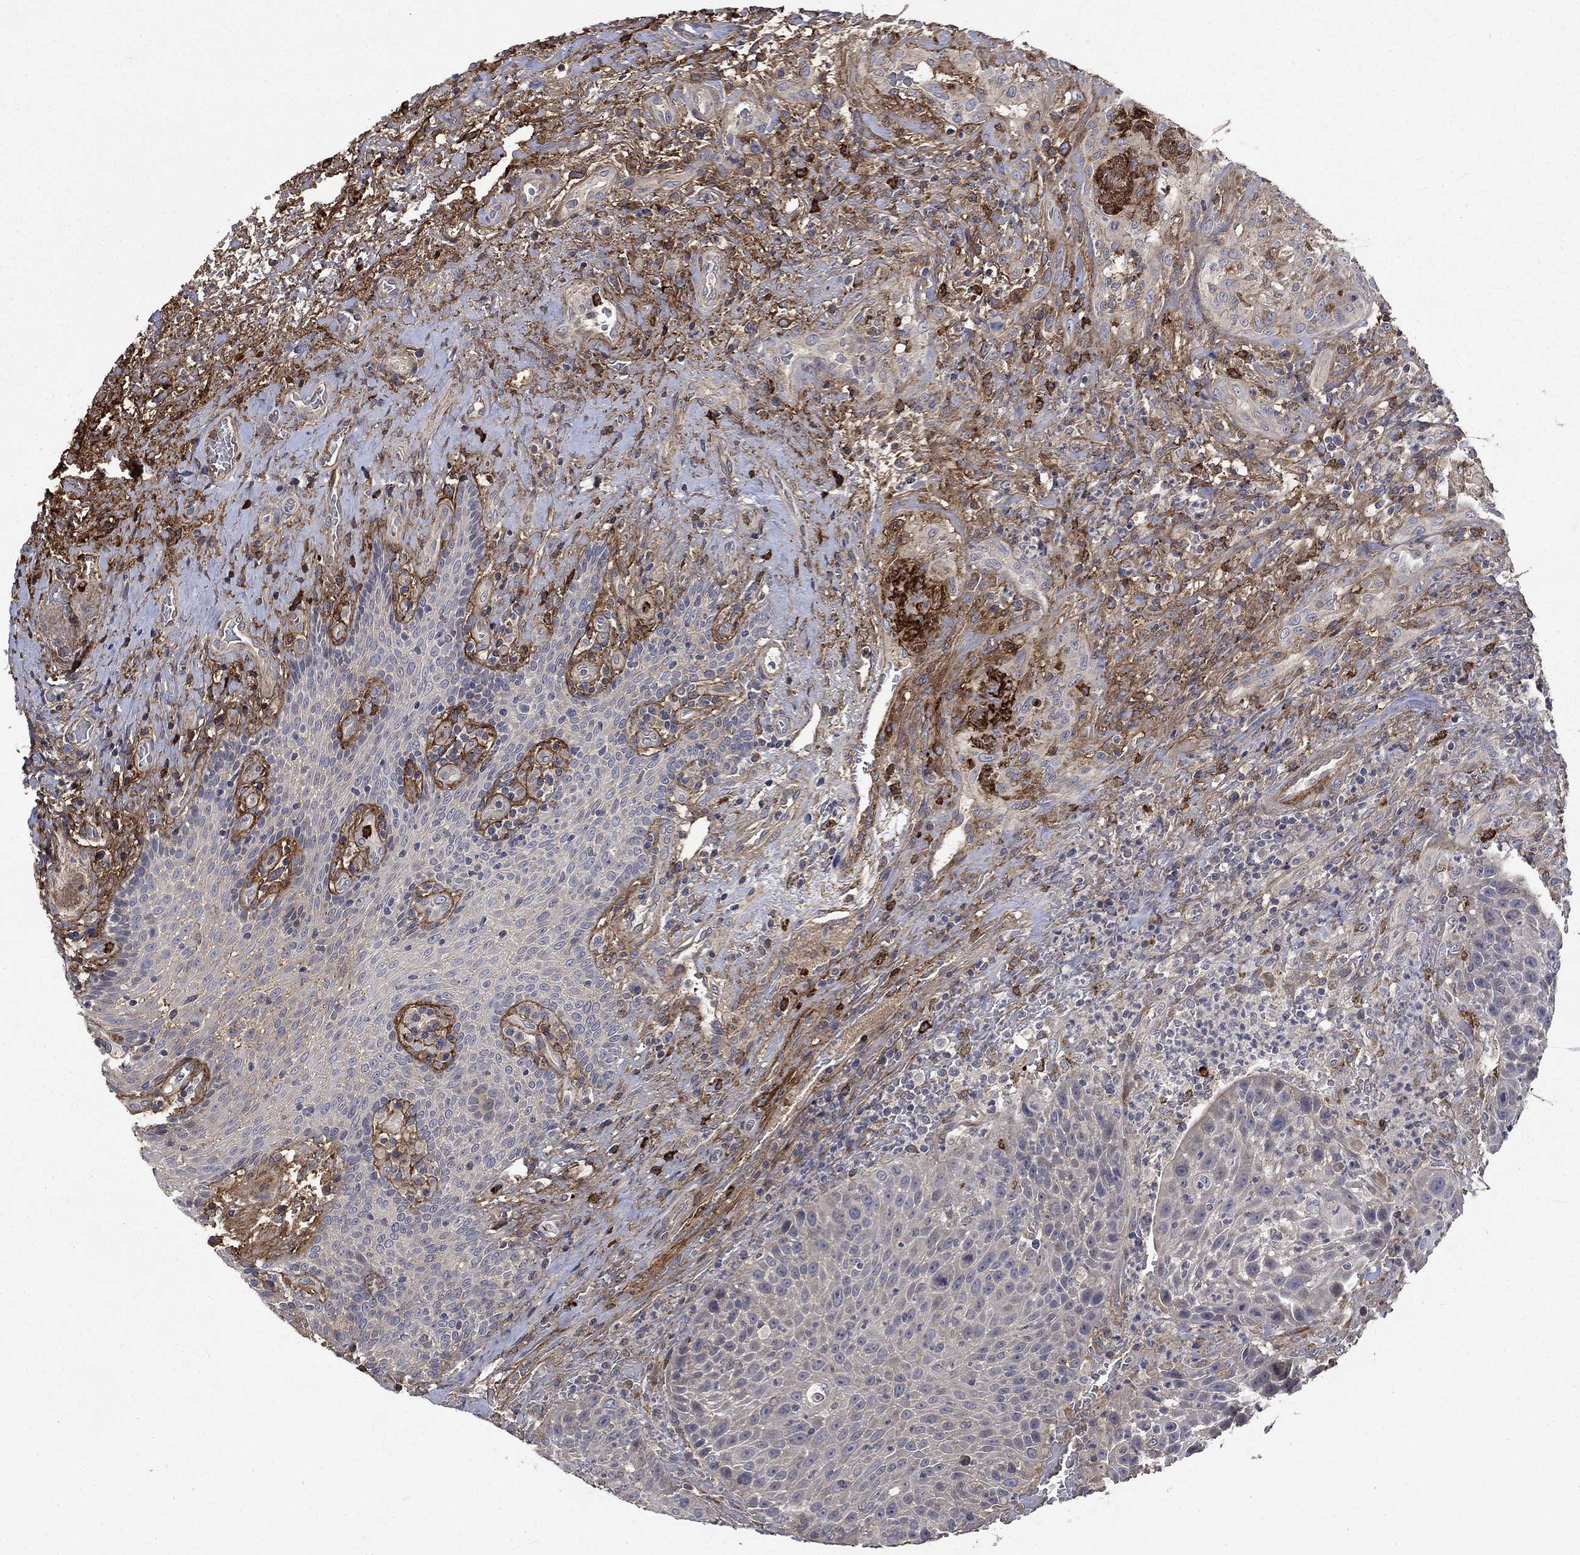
{"staining": {"intensity": "negative", "quantity": "none", "location": "none"}, "tissue": "head and neck cancer", "cell_type": "Tumor cells", "image_type": "cancer", "snomed": [{"axis": "morphology", "description": "Squamous cell carcinoma, NOS"}, {"axis": "topography", "description": "Head-Neck"}], "caption": "Tumor cells show no significant expression in head and neck squamous cell carcinoma. (DAB immunohistochemistry, high magnification).", "gene": "VCAN", "patient": {"sex": "male", "age": 69}}